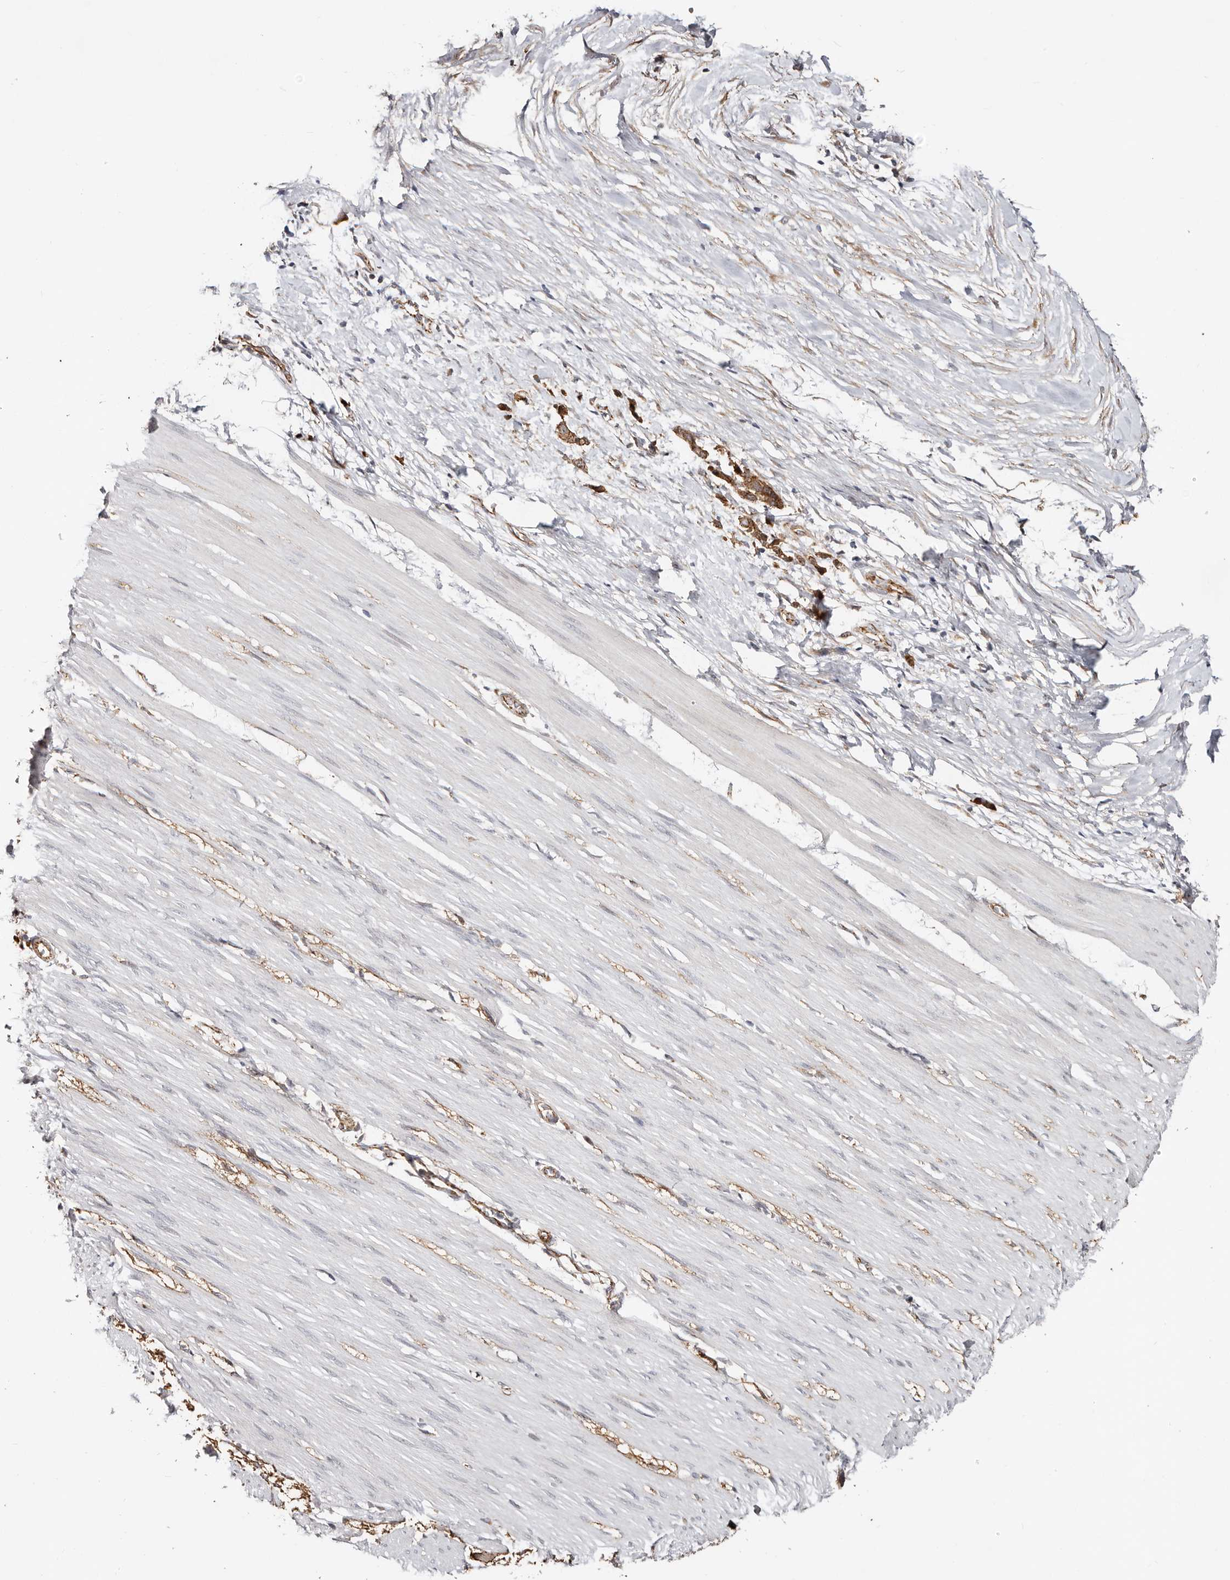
{"staining": {"intensity": "negative", "quantity": "none", "location": "none"}, "tissue": "smooth muscle", "cell_type": "Smooth muscle cells", "image_type": "normal", "snomed": [{"axis": "morphology", "description": "Normal tissue, NOS"}, {"axis": "morphology", "description": "Adenocarcinoma, NOS"}, {"axis": "topography", "description": "Colon"}, {"axis": "topography", "description": "Peripheral nerve tissue"}], "caption": "Smooth muscle cells show no significant positivity in unremarkable smooth muscle. Brightfield microscopy of immunohistochemistry (IHC) stained with DAB (3,3'-diaminobenzidine) (brown) and hematoxylin (blue), captured at high magnification.", "gene": "CTNNB1", "patient": {"sex": "male", "age": 14}}